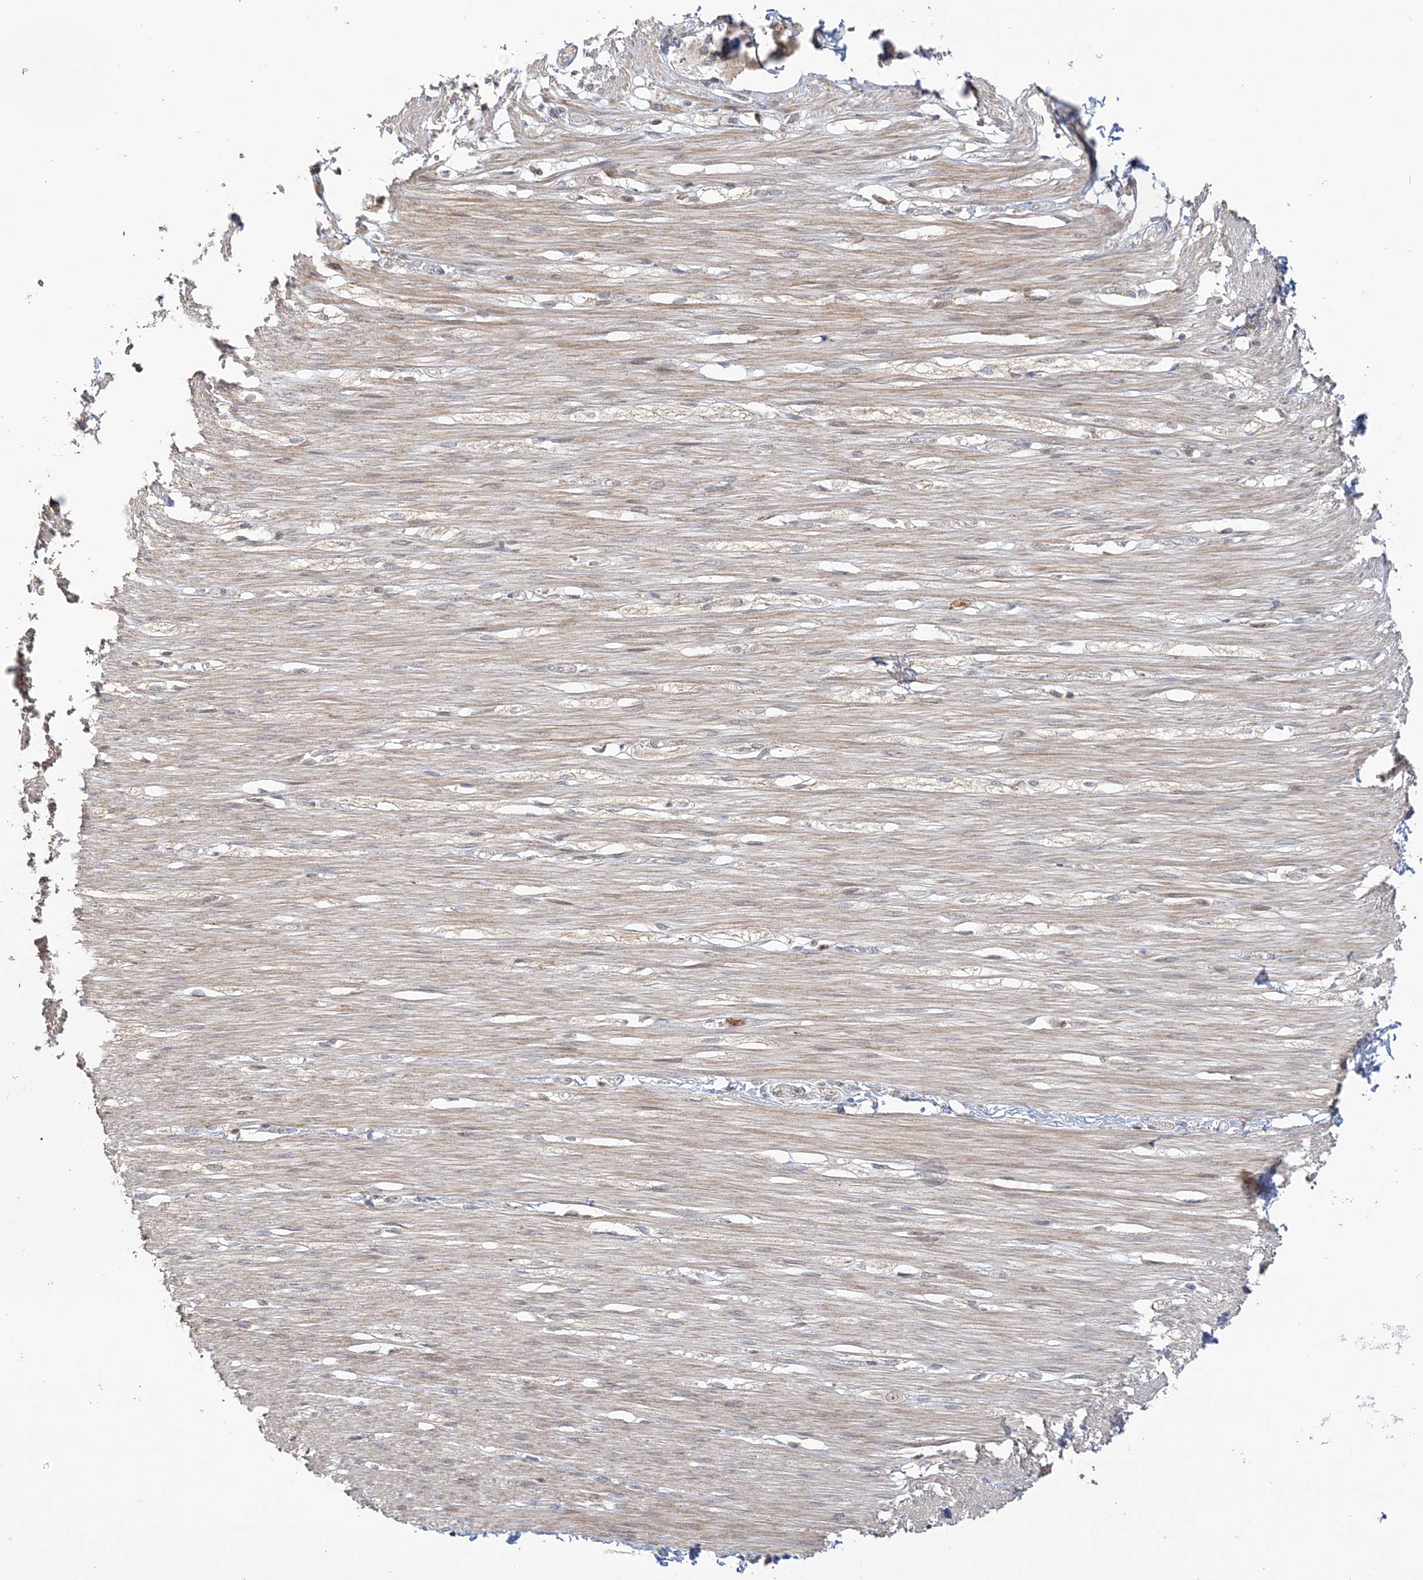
{"staining": {"intensity": "weak", "quantity": ">75%", "location": "cytoplasmic/membranous"}, "tissue": "smooth muscle", "cell_type": "Smooth muscle cells", "image_type": "normal", "snomed": [{"axis": "morphology", "description": "Normal tissue, NOS"}, {"axis": "morphology", "description": "Adenocarcinoma, NOS"}, {"axis": "topography", "description": "Colon"}, {"axis": "topography", "description": "Peripheral nerve tissue"}], "caption": "Protein expression by immunohistochemistry shows weak cytoplasmic/membranous staining in about >75% of smooth muscle cells in unremarkable smooth muscle.", "gene": "NAF1", "patient": {"sex": "male", "age": 14}}